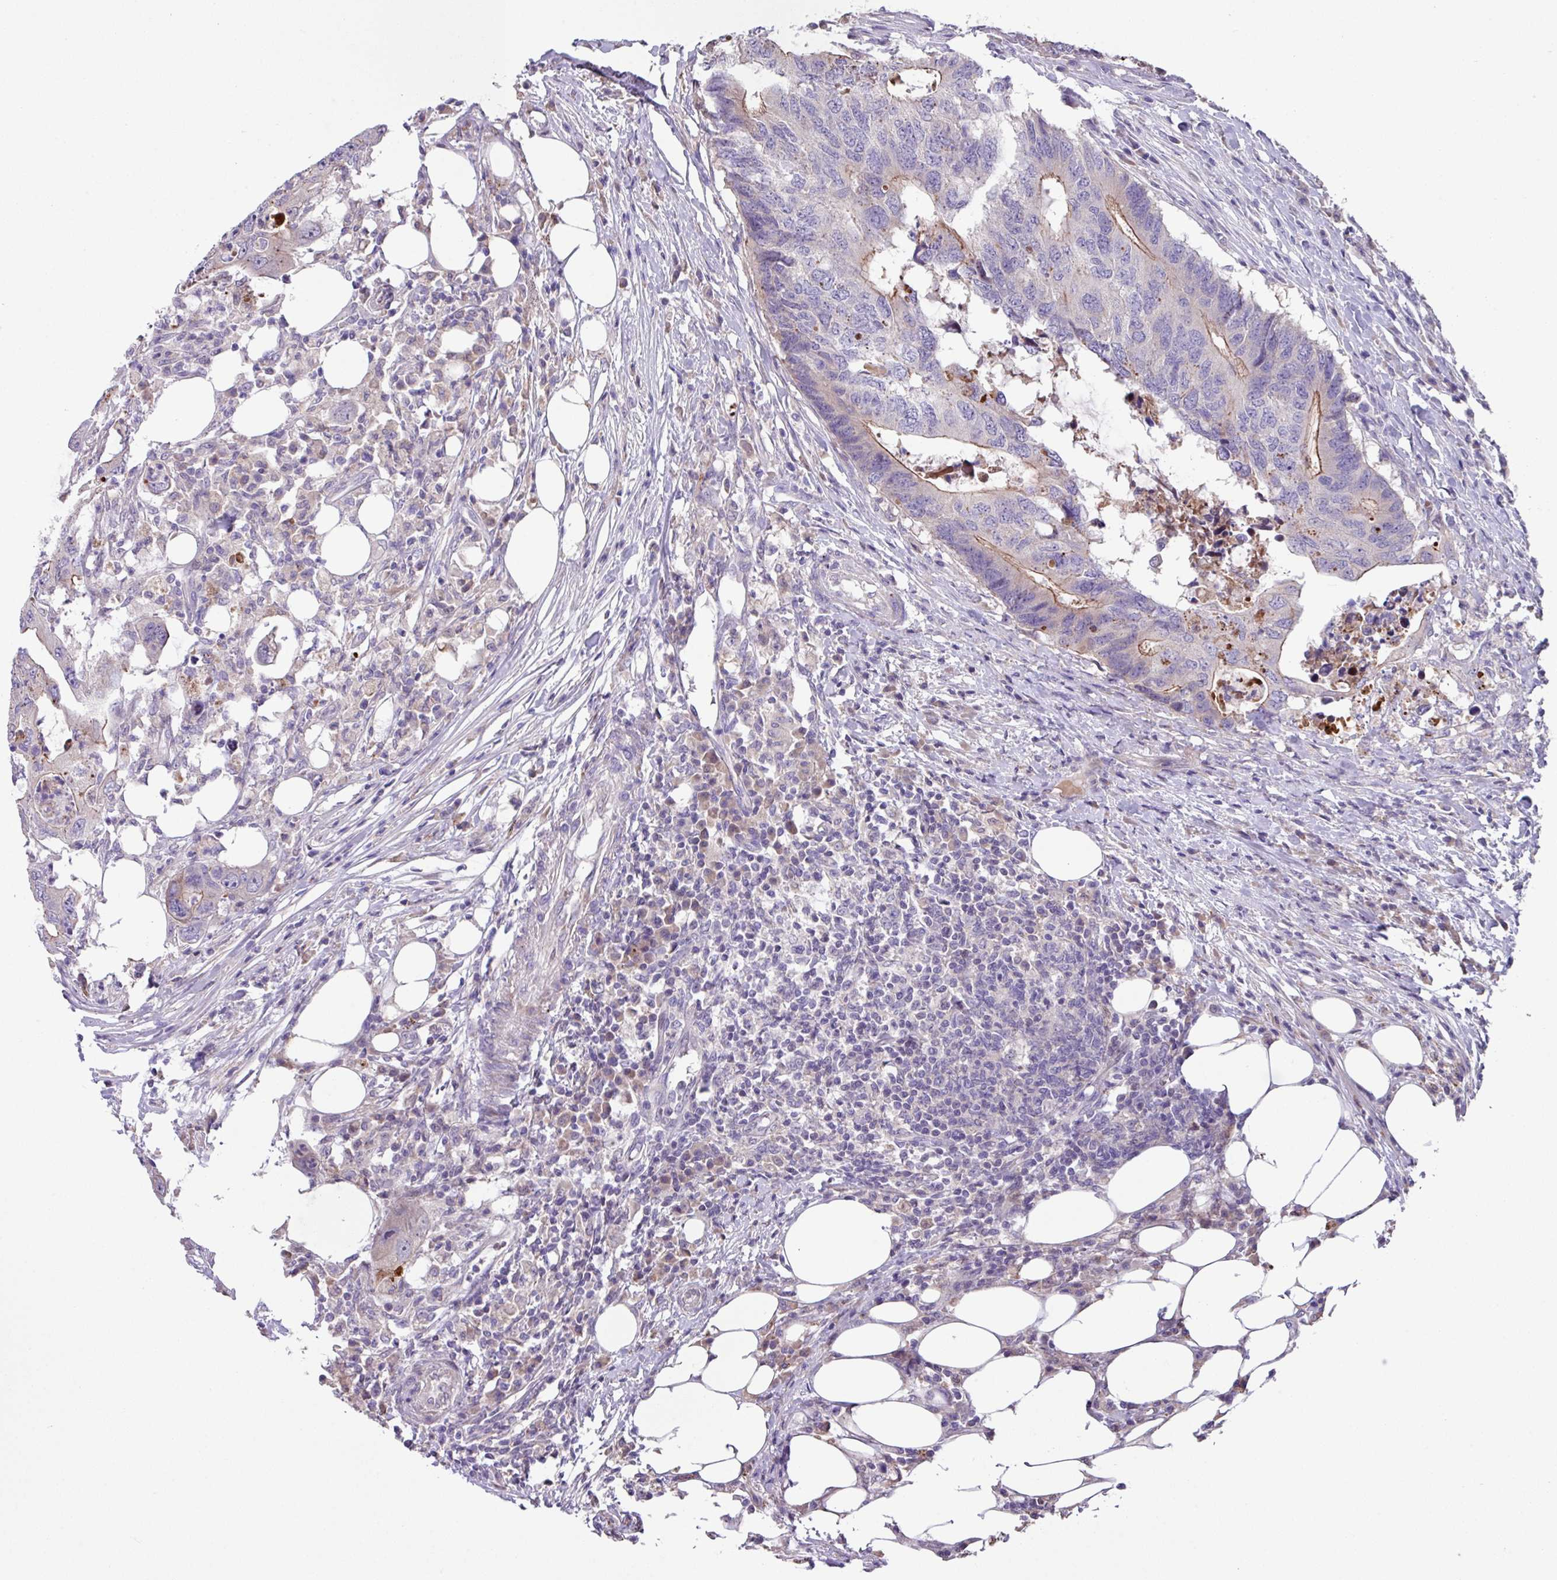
{"staining": {"intensity": "moderate", "quantity": "<25%", "location": "cytoplasmic/membranous"}, "tissue": "colorectal cancer", "cell_type": "Tumor cells", "image_type": "cancer", "snomed": [{"axis": "morphology", "description": "Adenocarcinoma, NOS"}, {"axis": "topography", "description": "Colon"}], "caption": "Immunohistochemical staining of adenocarcinoma (colorectal) exhibits moderate cytoplasmic/membranous protein expression in about <25% of tumor cells. The staining was performed using DAB, with brown indicating positive protein expression. Nuclei are stained blue with hematoxylin.", "gene": "IQCJ", "patient": {"sex": "male", "age": 71}}